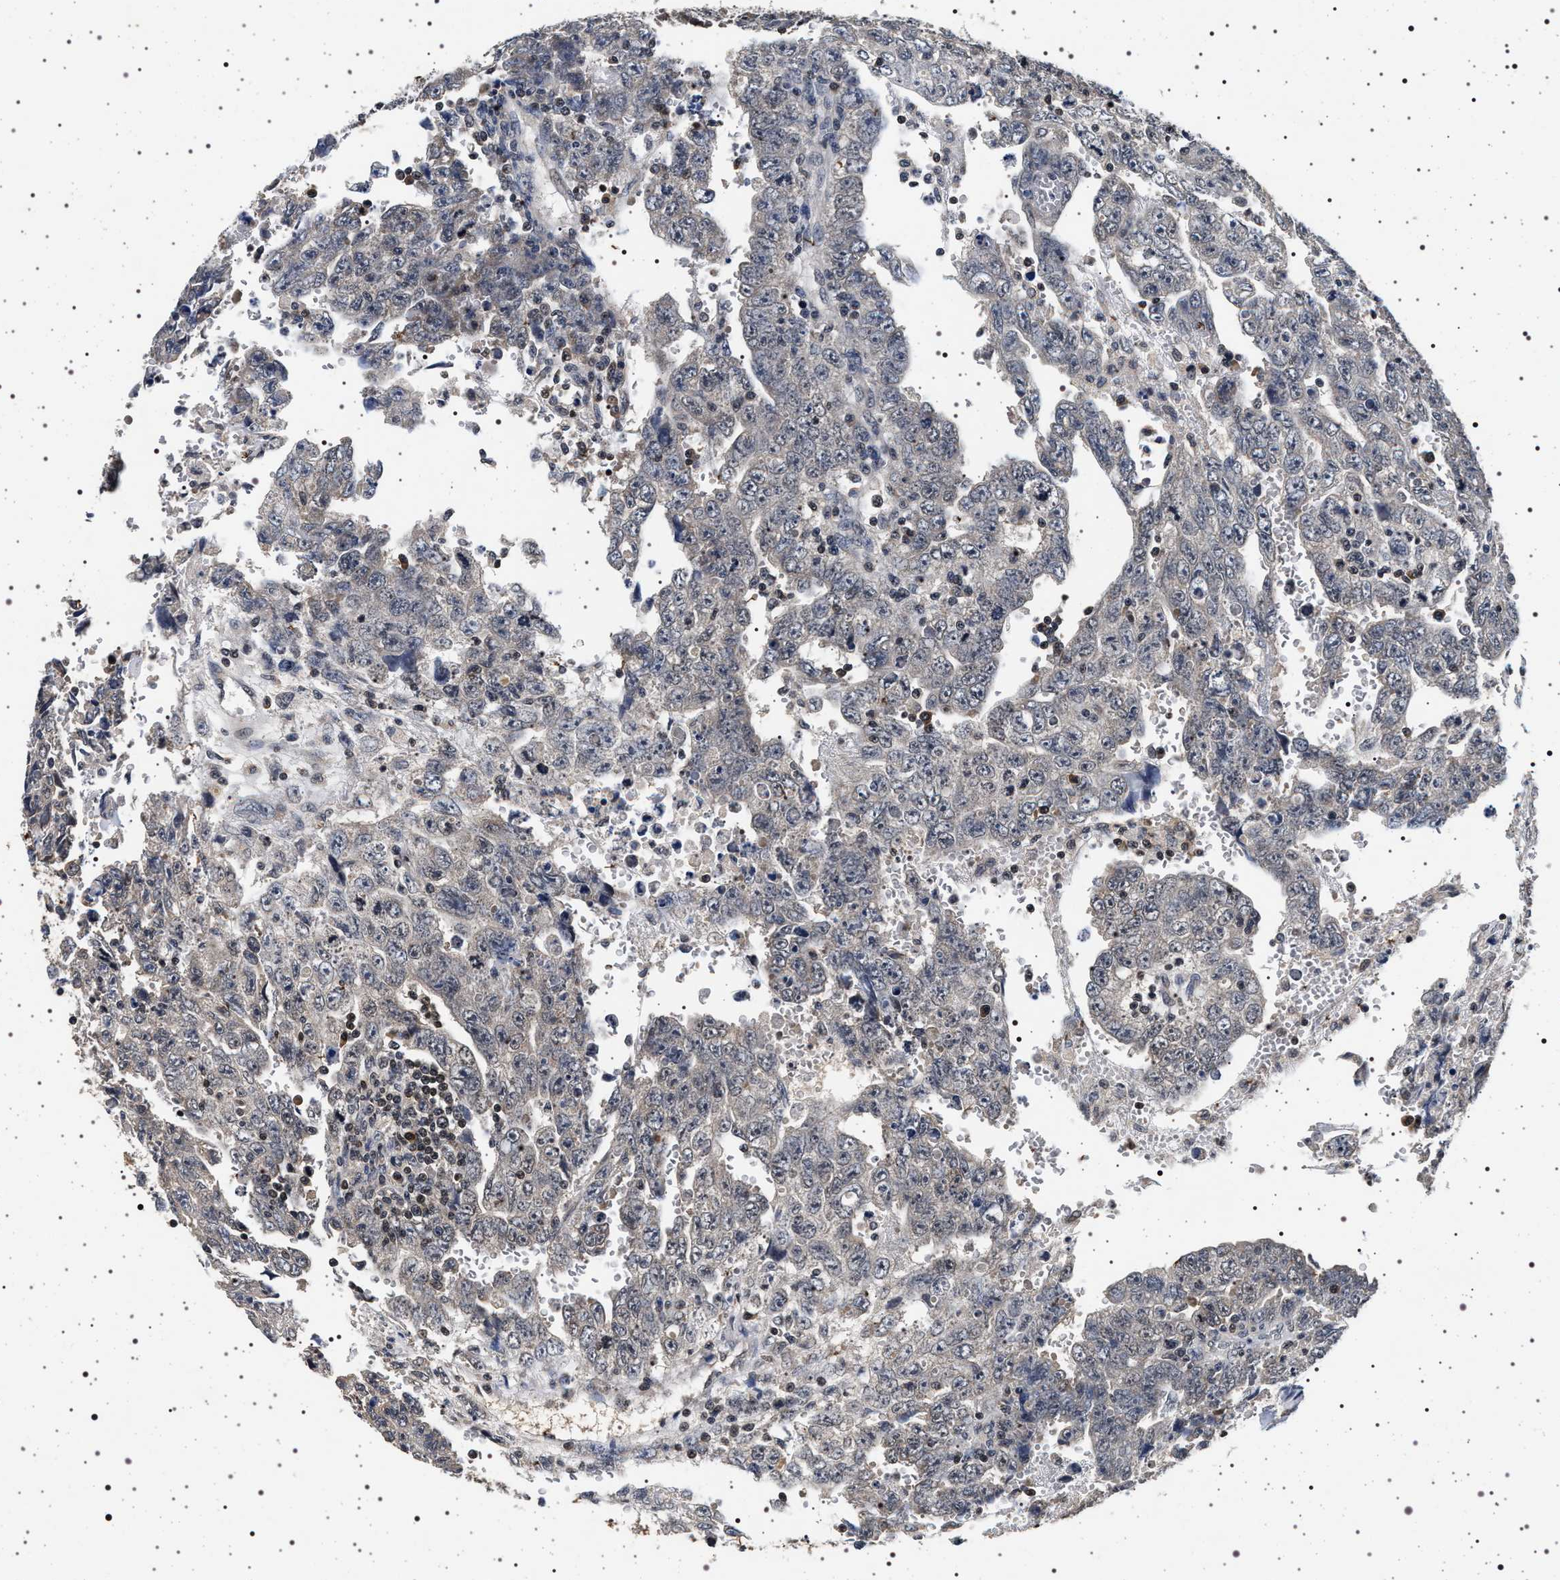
{"staining": {"intensity": "weak", "quantity": "<25%", "location": "cytoplasmic/membranous"}, "tissue": "testis cancer", "cell_type": "Tumor cells", "image_type": "cancer", "snomed": [{"axis": "morphology", "description": "Carcinoma, Embryonal, NOS"}, {"axis": "topography", "description": "Testis"}], "caption": "This is an immunohistochemistry (IHC) image of human embryonal carcinoma (testis). There is no positivity in tumor cells.", "gene": "CDKN1B", "patient": {"sex": "male", "age": 28}}